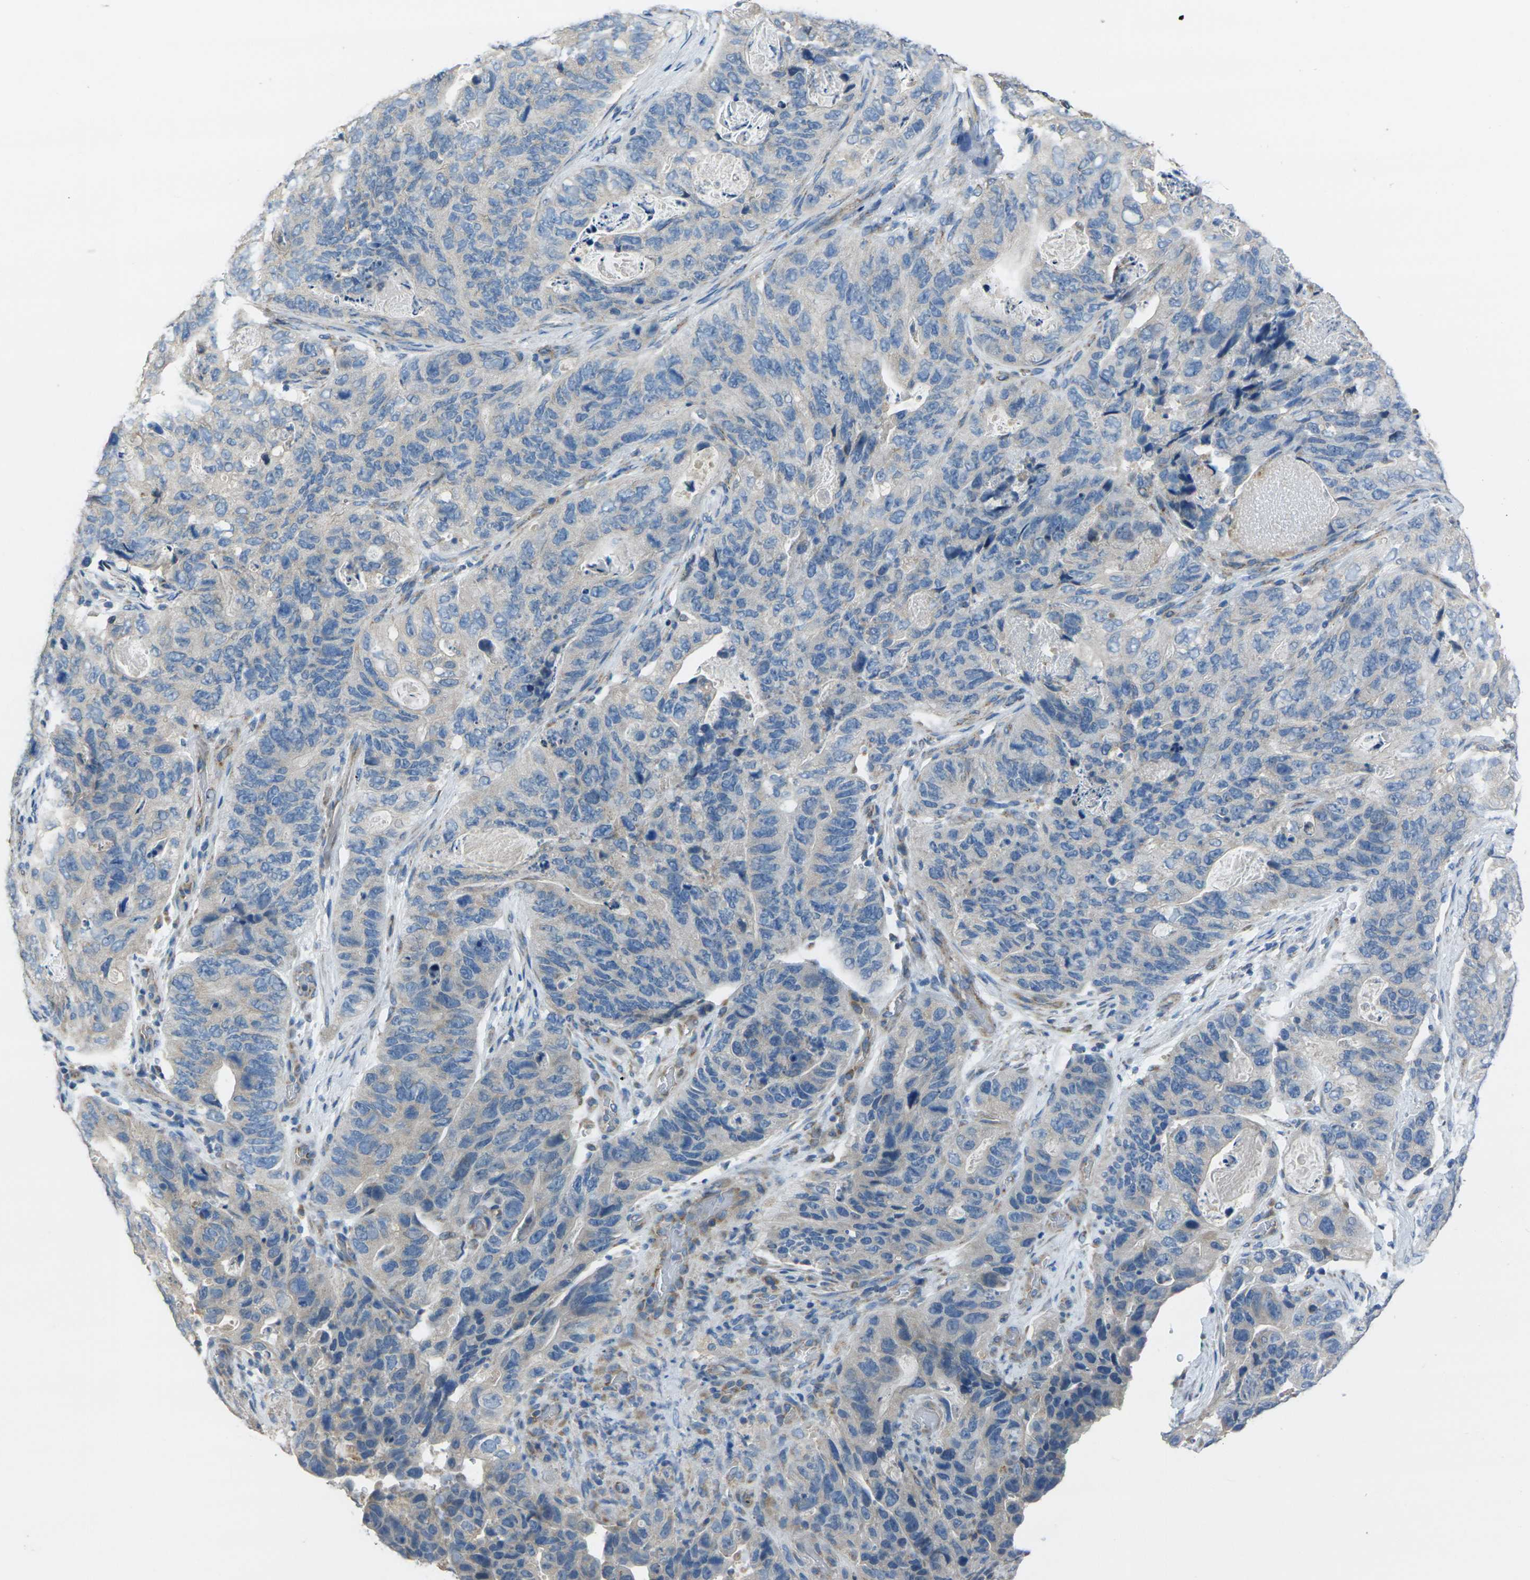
{"staining": {"intensity": "weak", "quantity": "<25%", "location": "cytoplasmic/membranous"}, "tissue": "stomach cancer", "cell_type": "Tumor cells", "image_type": "cancer", "snomed": [{"axis": "morphology", "description": "Adenocarcinoma, NOS"}, {"axis": "topography", "description": "Stomach"}], "caption": "High magnification brightfield microscopy of stomach cancer stained with DAB (3,3'-diaminobenzidine) (brown) and counterstained with hematoxylin (blue): tumor cells show no significant staining.", "gene": "TMEM120B", "patient": {"sex": "female", "age": 89}}